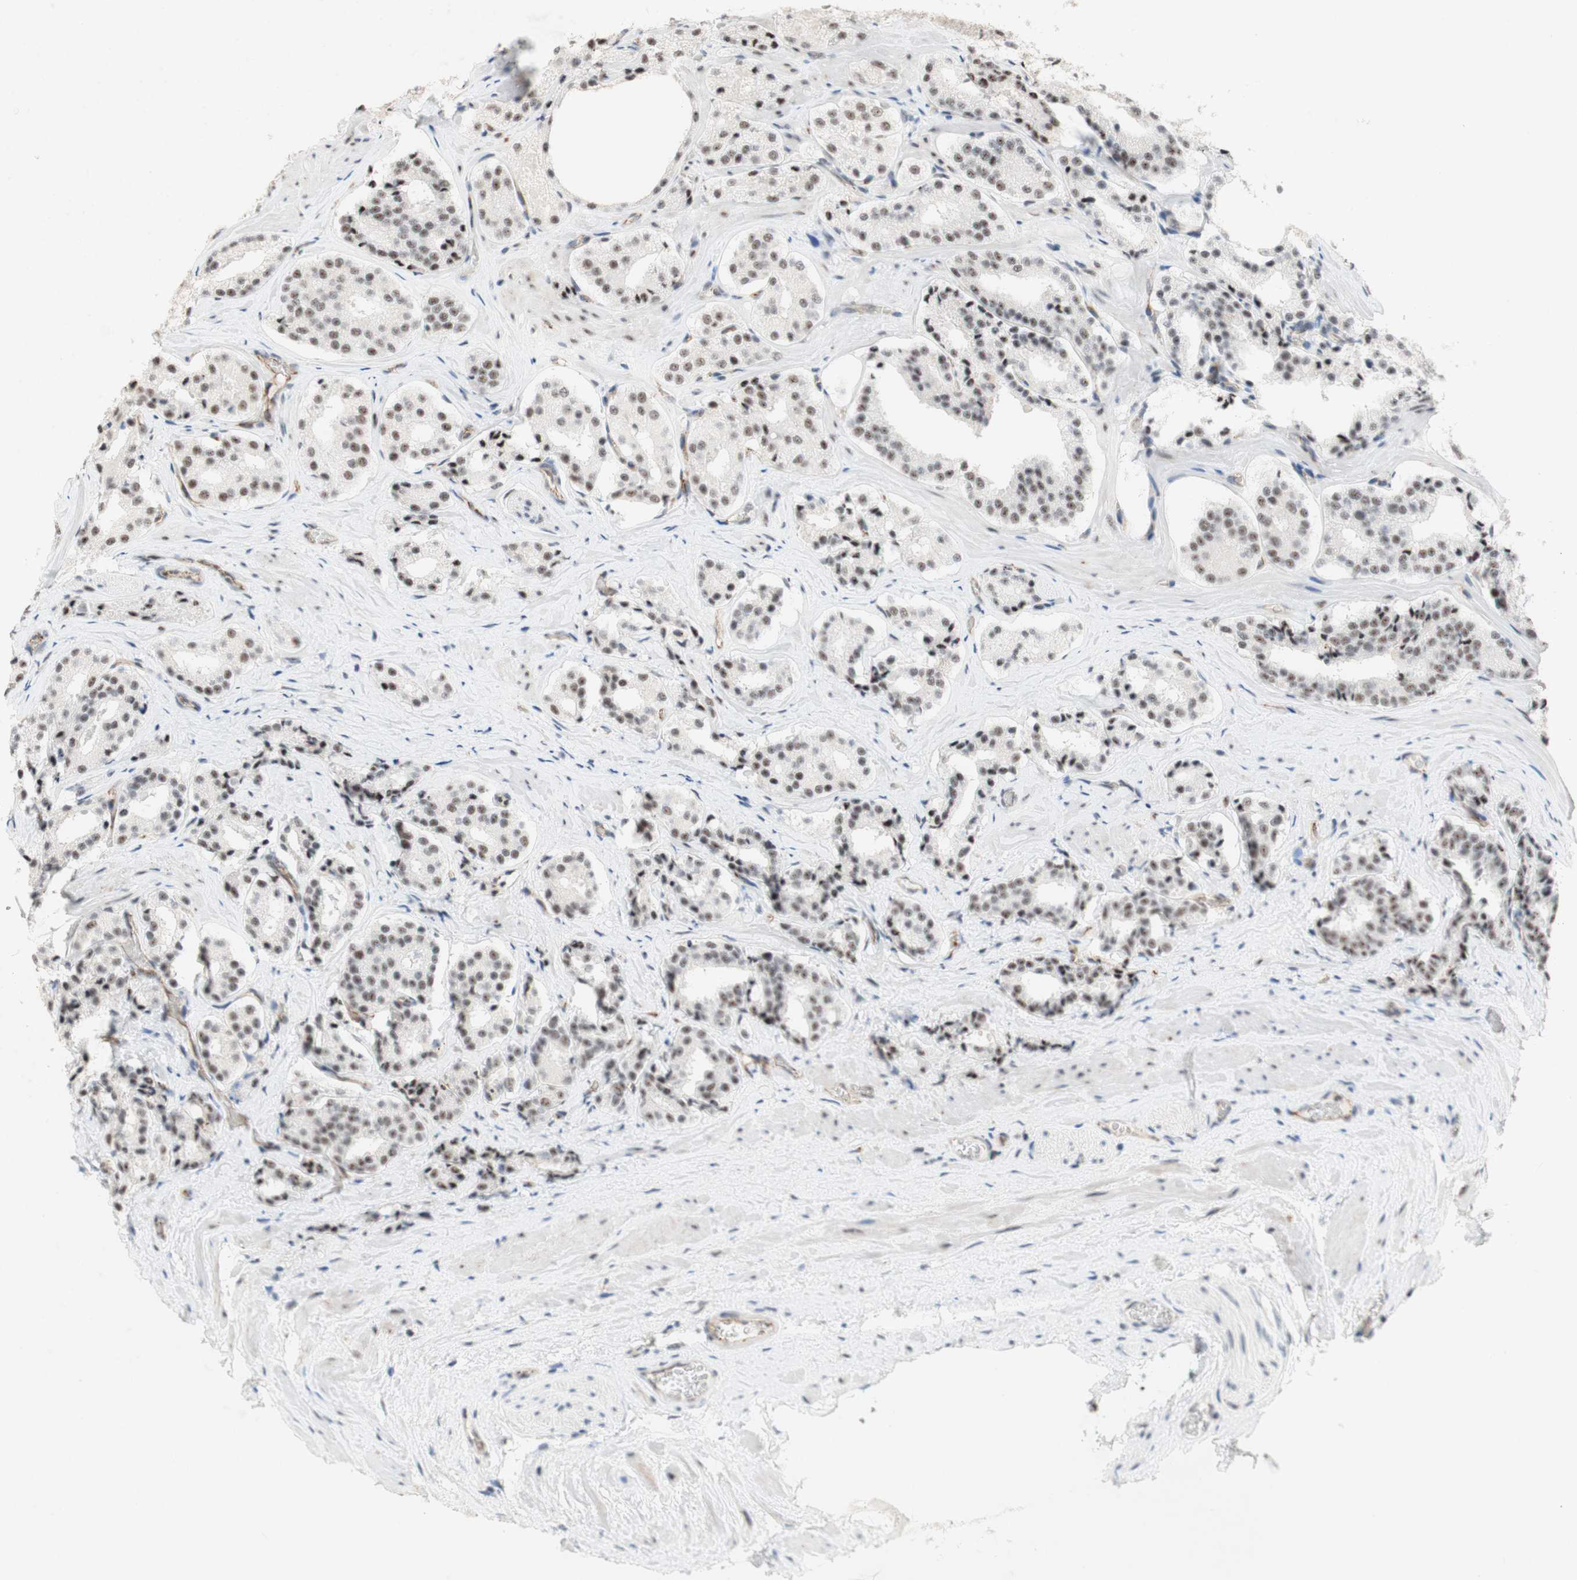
{"staining": {"intensity": "weak", "quantity": ">75%", "location": "nuclear"}, "tissue": "prostate cancer", "cell_type": "Tumor cells", "image_type": "cancer", "snomed": [{"axis": "morphology", "description": "Adenocarcinoma, High grade"}, {"axis": "topography", "description": "Prostate"}], "caption": "A micrograph of human prostate cancer stained for a protein reveals weak nuclear brown staining in tumor cells.", "gene": "SAP18", "patient": {"sex": "male", "age": 60}}